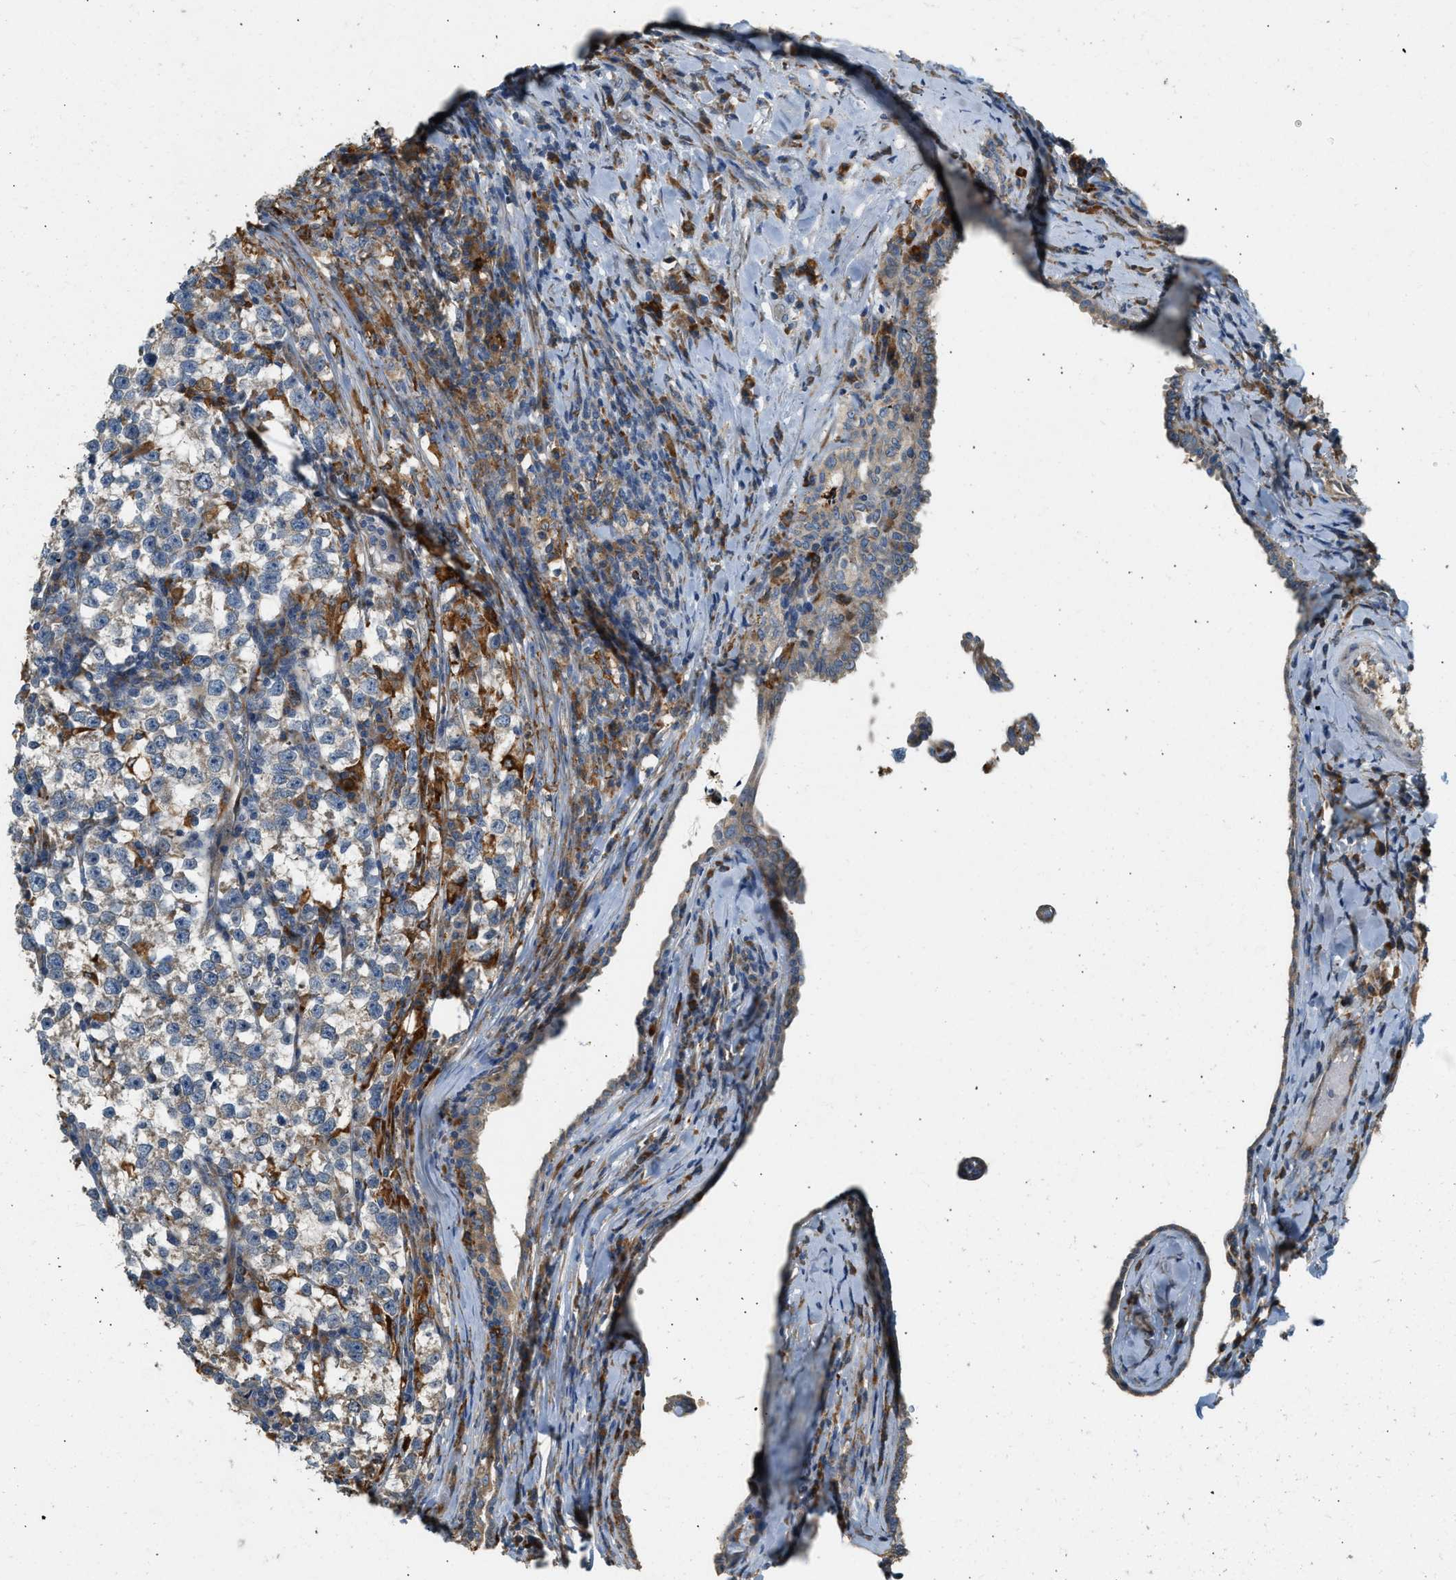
{"staining": {"intensity": "weak", "quantity": "25%-75%", "location": "cytoplasmic/membranous"}, "tissue": "testis cancer", "cell_type": "Tumor cells", "image_type": "cancer", "snomed": [{"axis": "morphology", "description": "Normal tissue, NOS"}, {"axis": "morphology", "description": "Seminoma, NOS"}, {"axis": "topography", "description": "Testis"}], "caption": "Immunohistochemical staining of testis cancer (seminoma) reveals low levels of weak cytoplasmic/membranous protein positivity in approximately 25%-75% of tumor cells.", "gene": "CTSB", "patient": {"sex": "male", "age": 43}}